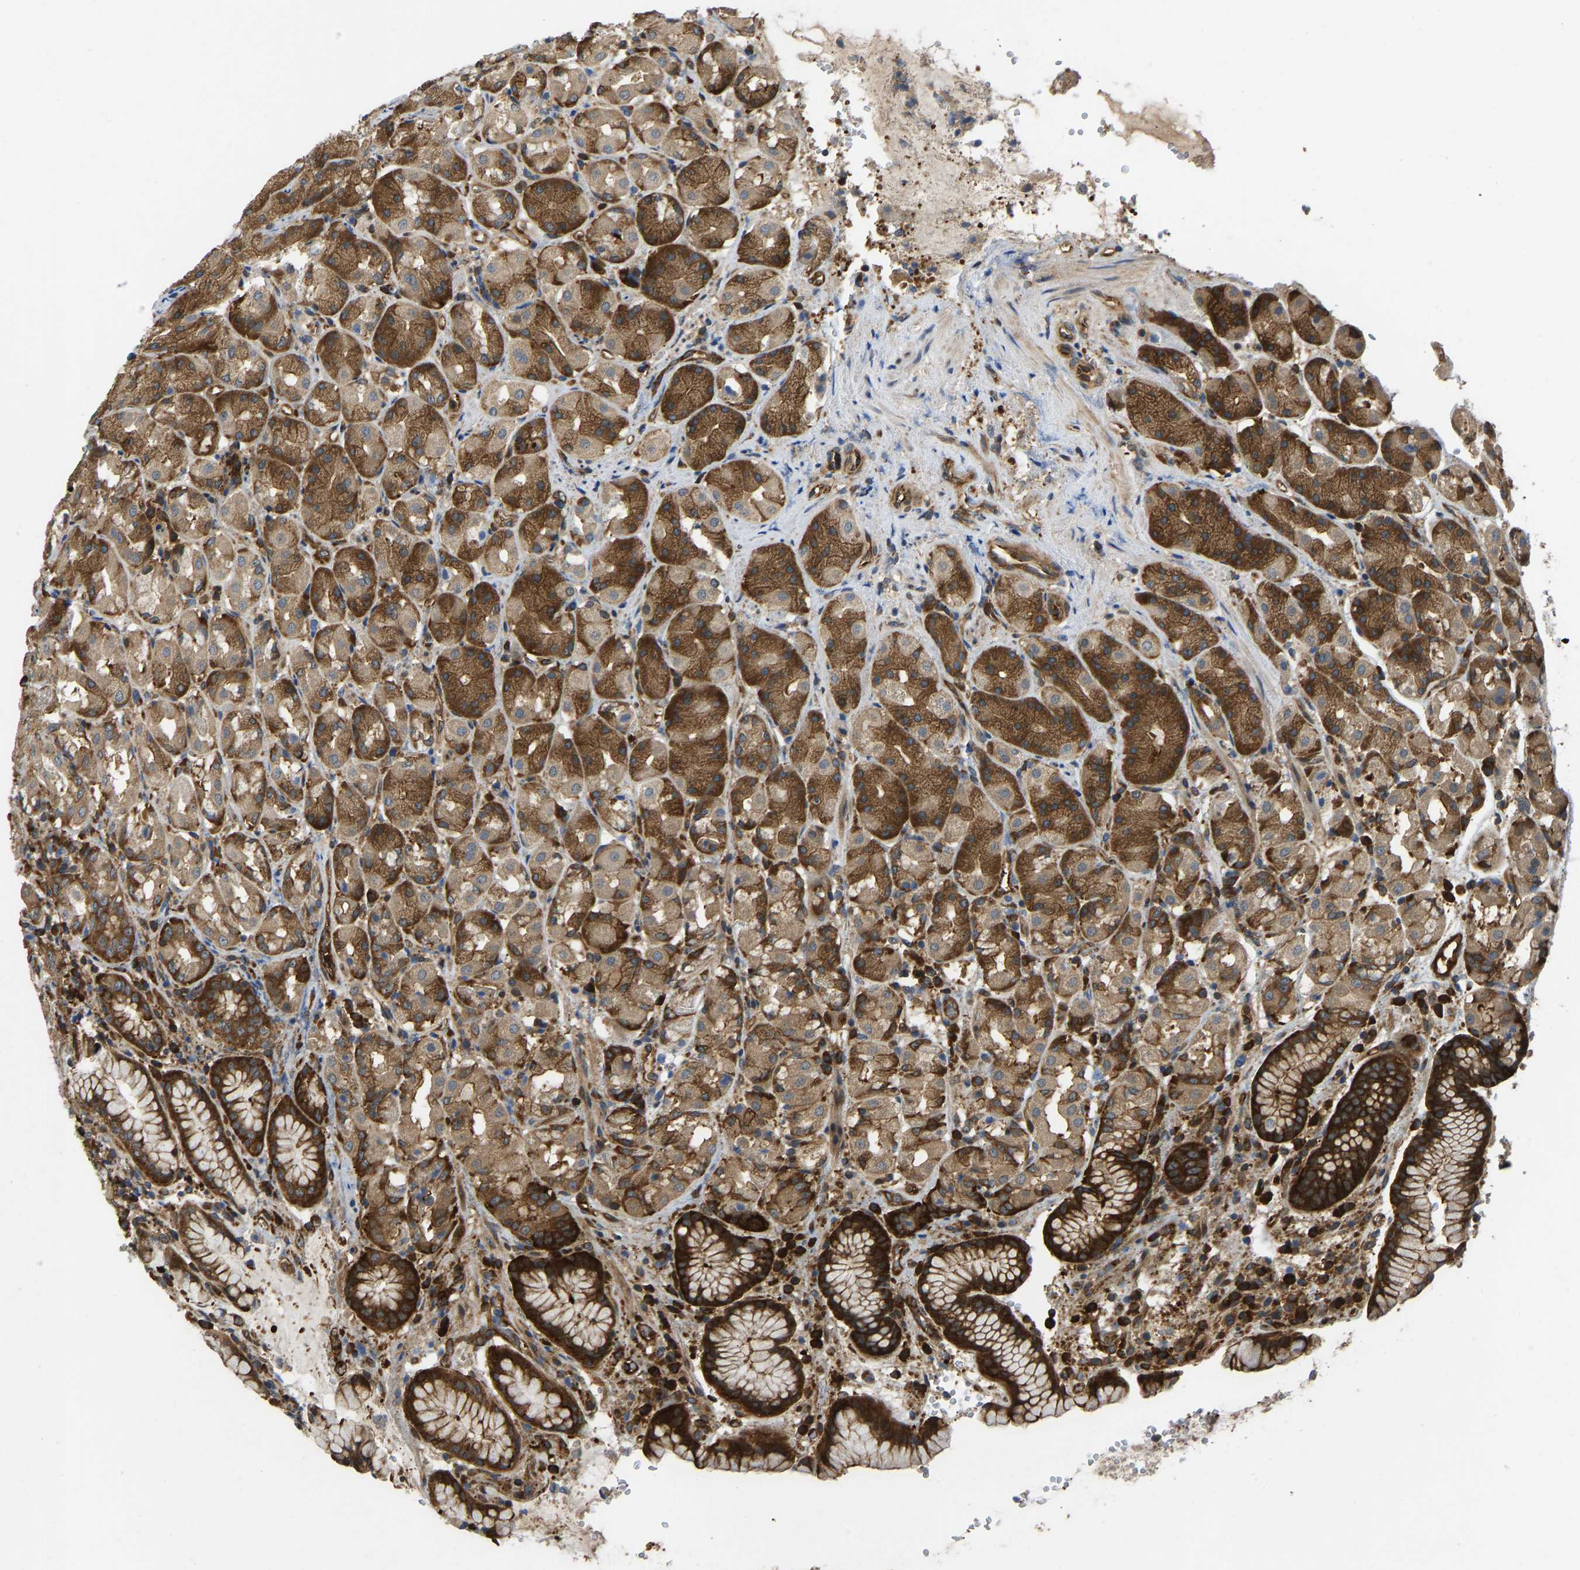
{"staining": {"intensity": "strong", "quantity": "25%-75%", "location": "cytoplasmic/membranous"}, "tissue": "stomach", "cell_type": "Glandular cells", "image_type": "normal", "snomed": [{"axis": "morphology", "description": "Normal tissue, NOS"}, {"axis": "topography", "description": "Stomach"}, {"axis": "topography", "description": "Stomach, lower"}], "caption": "Stomach stained with DAB immunohistochemistry shows high levels of strong cytoplasmic/membranous positivity in approximately 25%-75% of glandular cells.", "gene": "RASGRF2", "patient": {"sex": "female", "age": 56}}